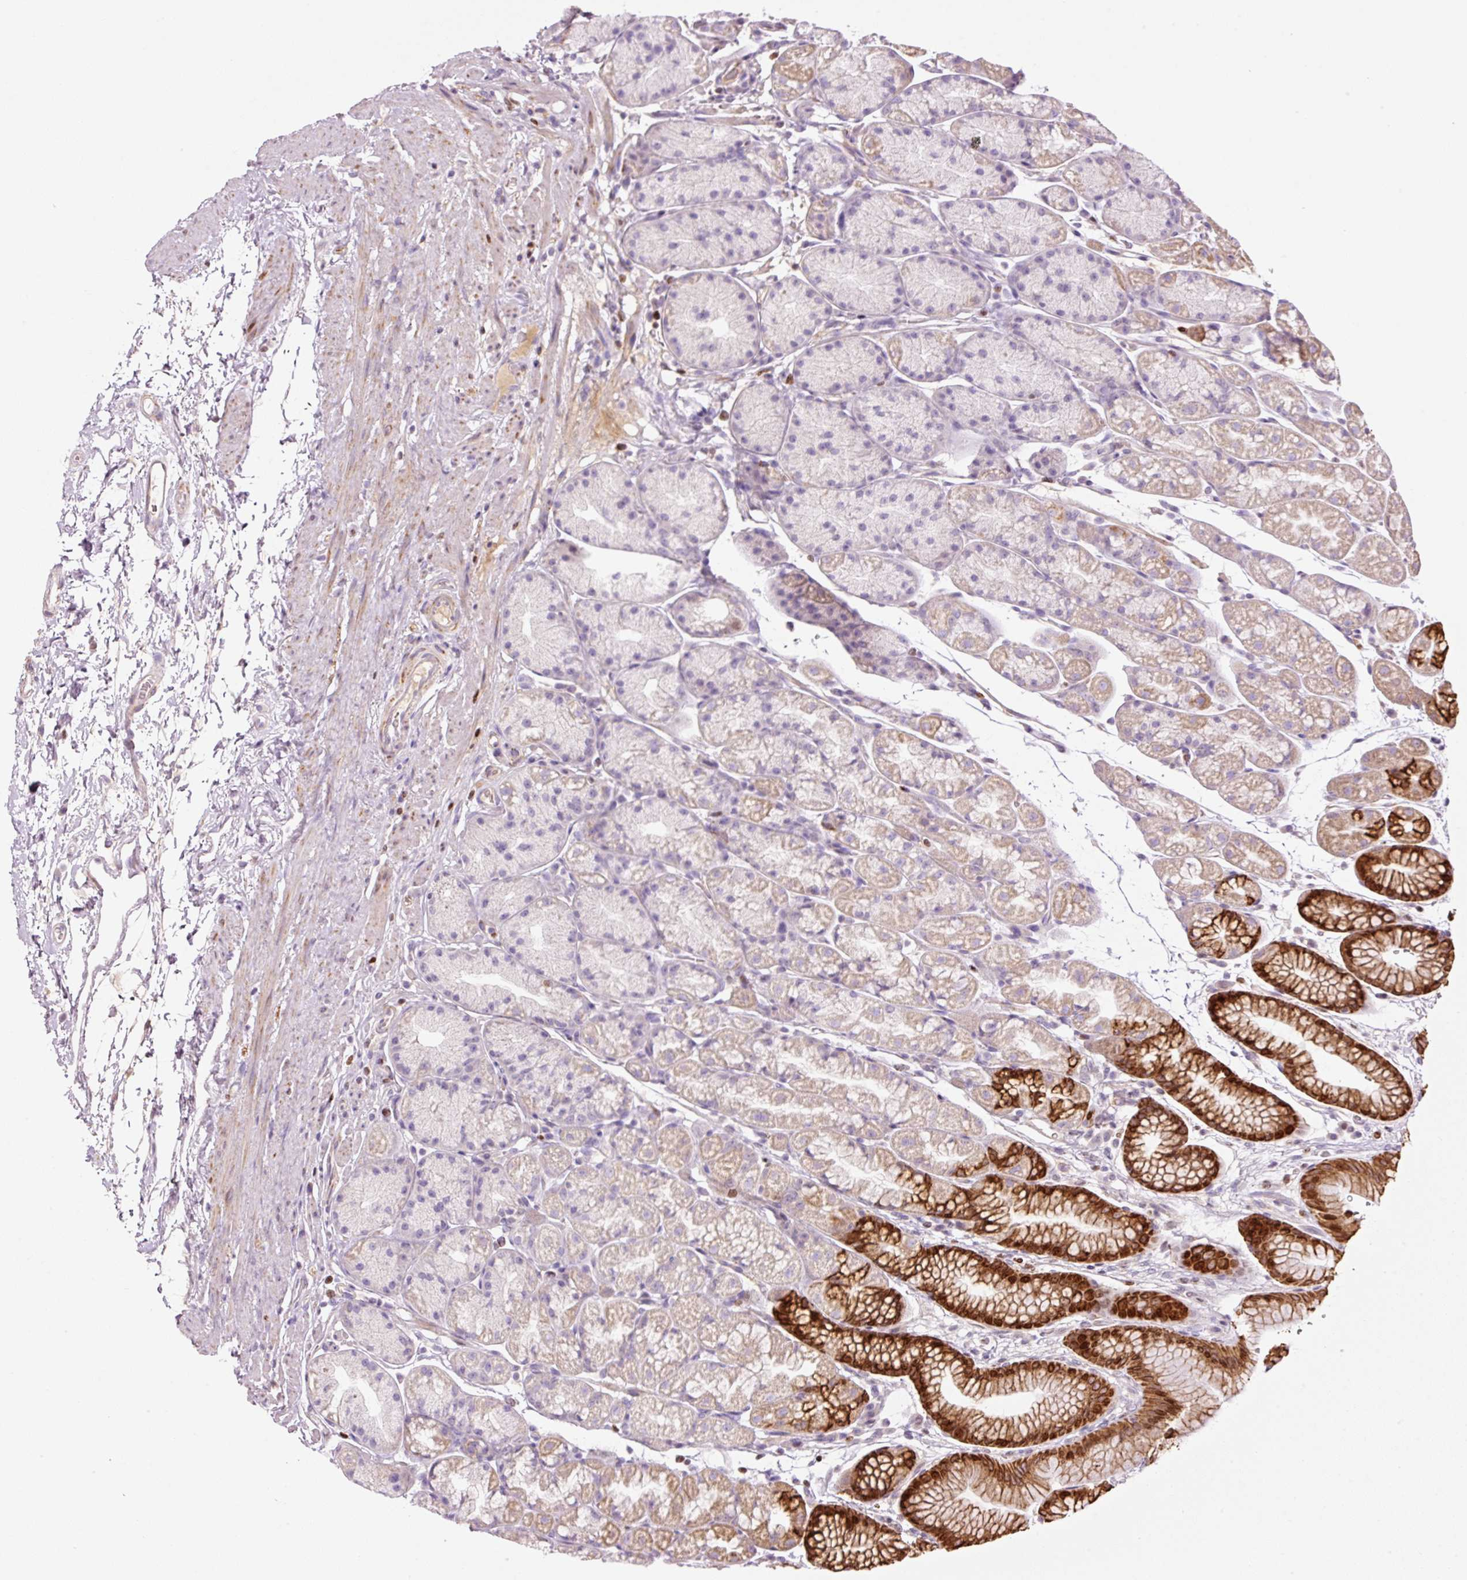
{"staining": {"intensity": "strong", "quantity": "25%-75%", "location": "cytoplasmic/membranous,nuclear"}, "tissue": "stomach", "cell_type": "Glandular cells", "image_type": "normal", "snomed": [{"axis": "morphology", "description": "Normal tissue, NOS"}, {"axis": "topography", "description": "Stomach, lower"}], "caption": "Protein expression analysis of benign stomach demonstrates strong cytoplasmic/membranous,nuclear staining in approximately 25%-75% of glandular cells.", "gene": "TMEM8B", "patient": {"sex": "male", "age": 67}}